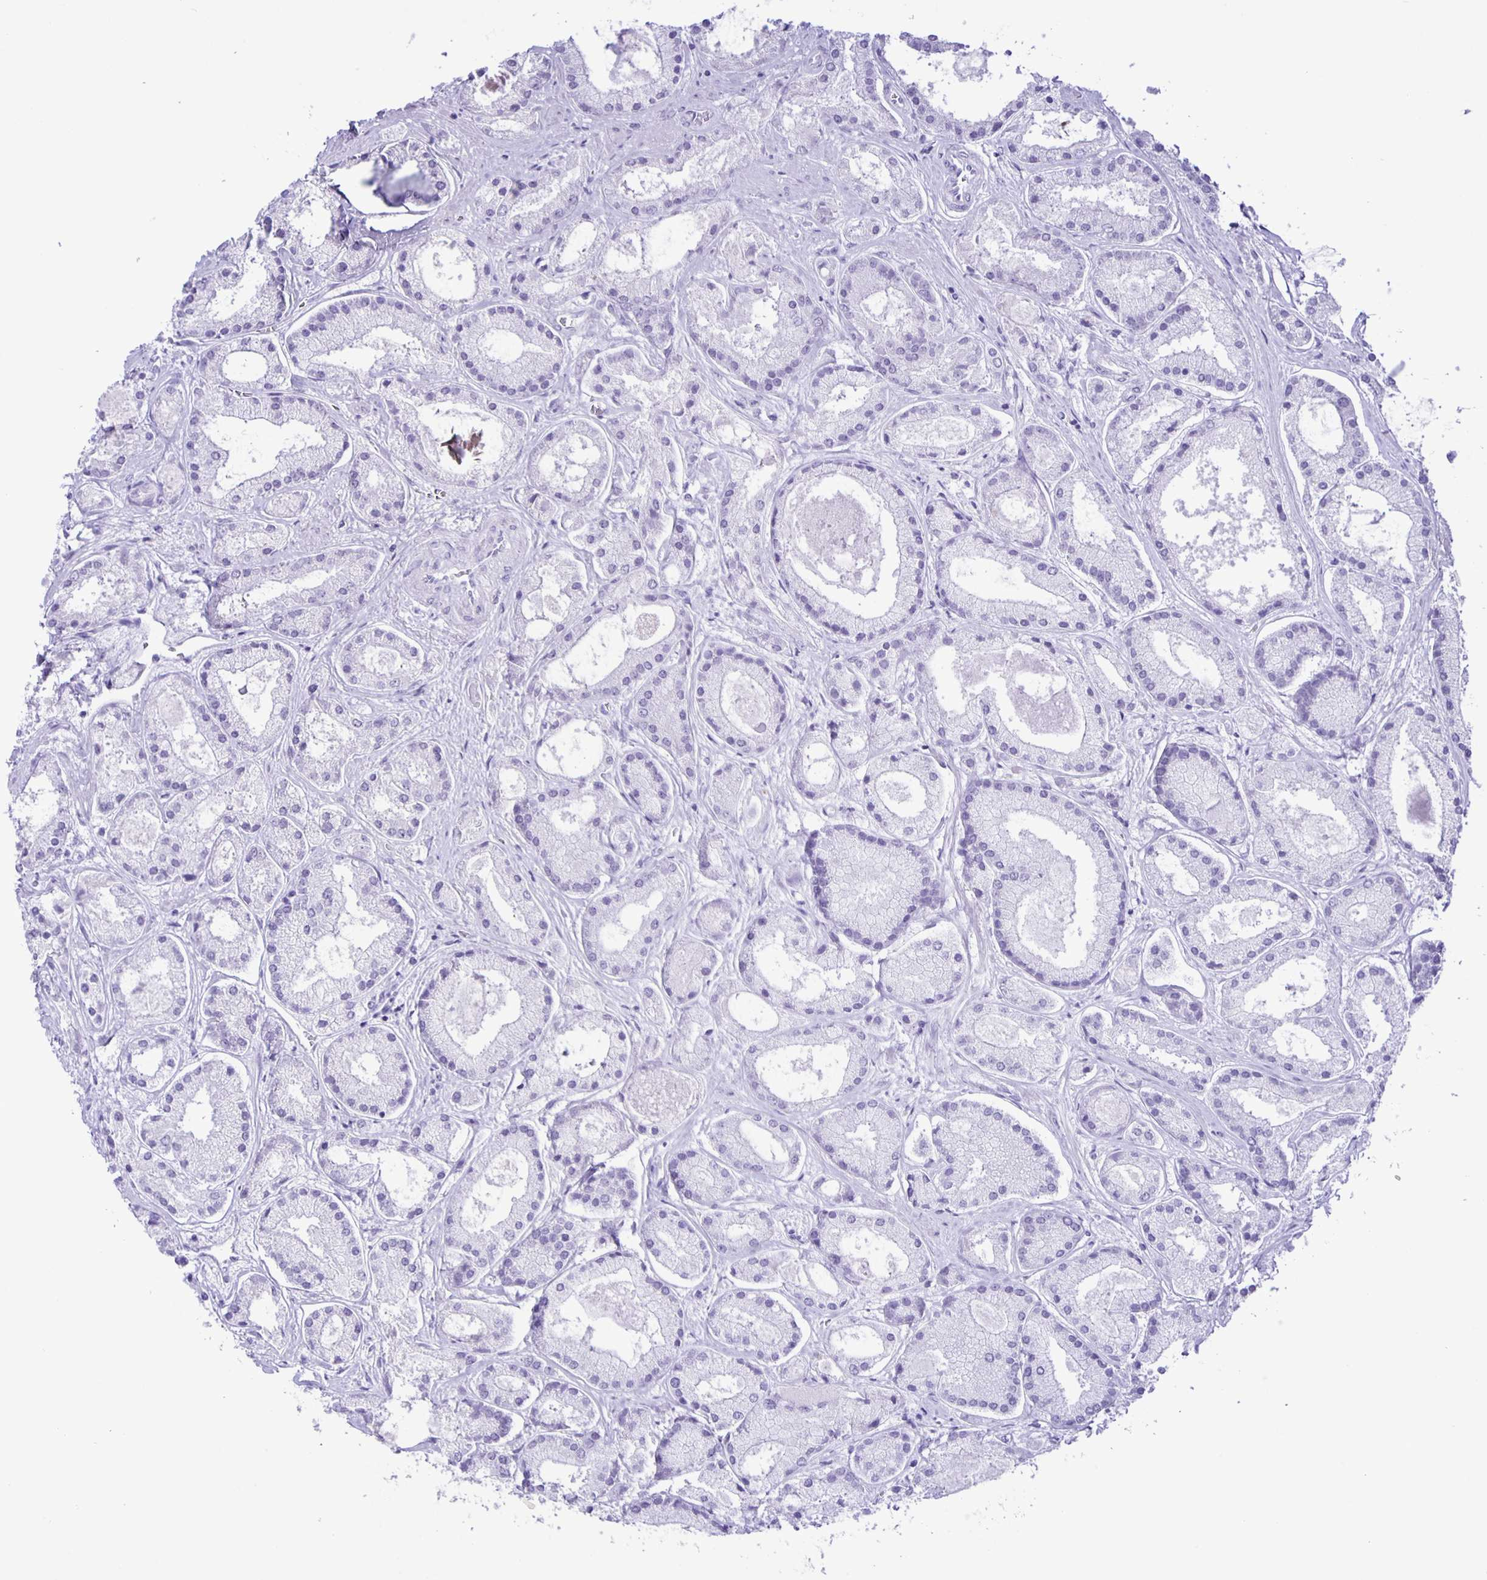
{"staining": {"intensity": "negative", "quantity": "none", "location": "none"}, "tissue": "prostate cancer", "cell_type": "Tumor cells", "image_type": "cancer", "snomed": [{"axis": "morphology", "description": "Adenocarcinoma, High grade"}, {"axis": "topography", "description": "Prostate"}], "caption": "High-grade adenocarcinoma (prostate) was stained to show a protein in brown. There is no significant staining in tumor cells. (DAB (3,3'-diaminobenzidine) immunohistochemistry (IHC), high magnification).", "gene": "EZHIP", "patient": {"sex": "male", "age": 67}}